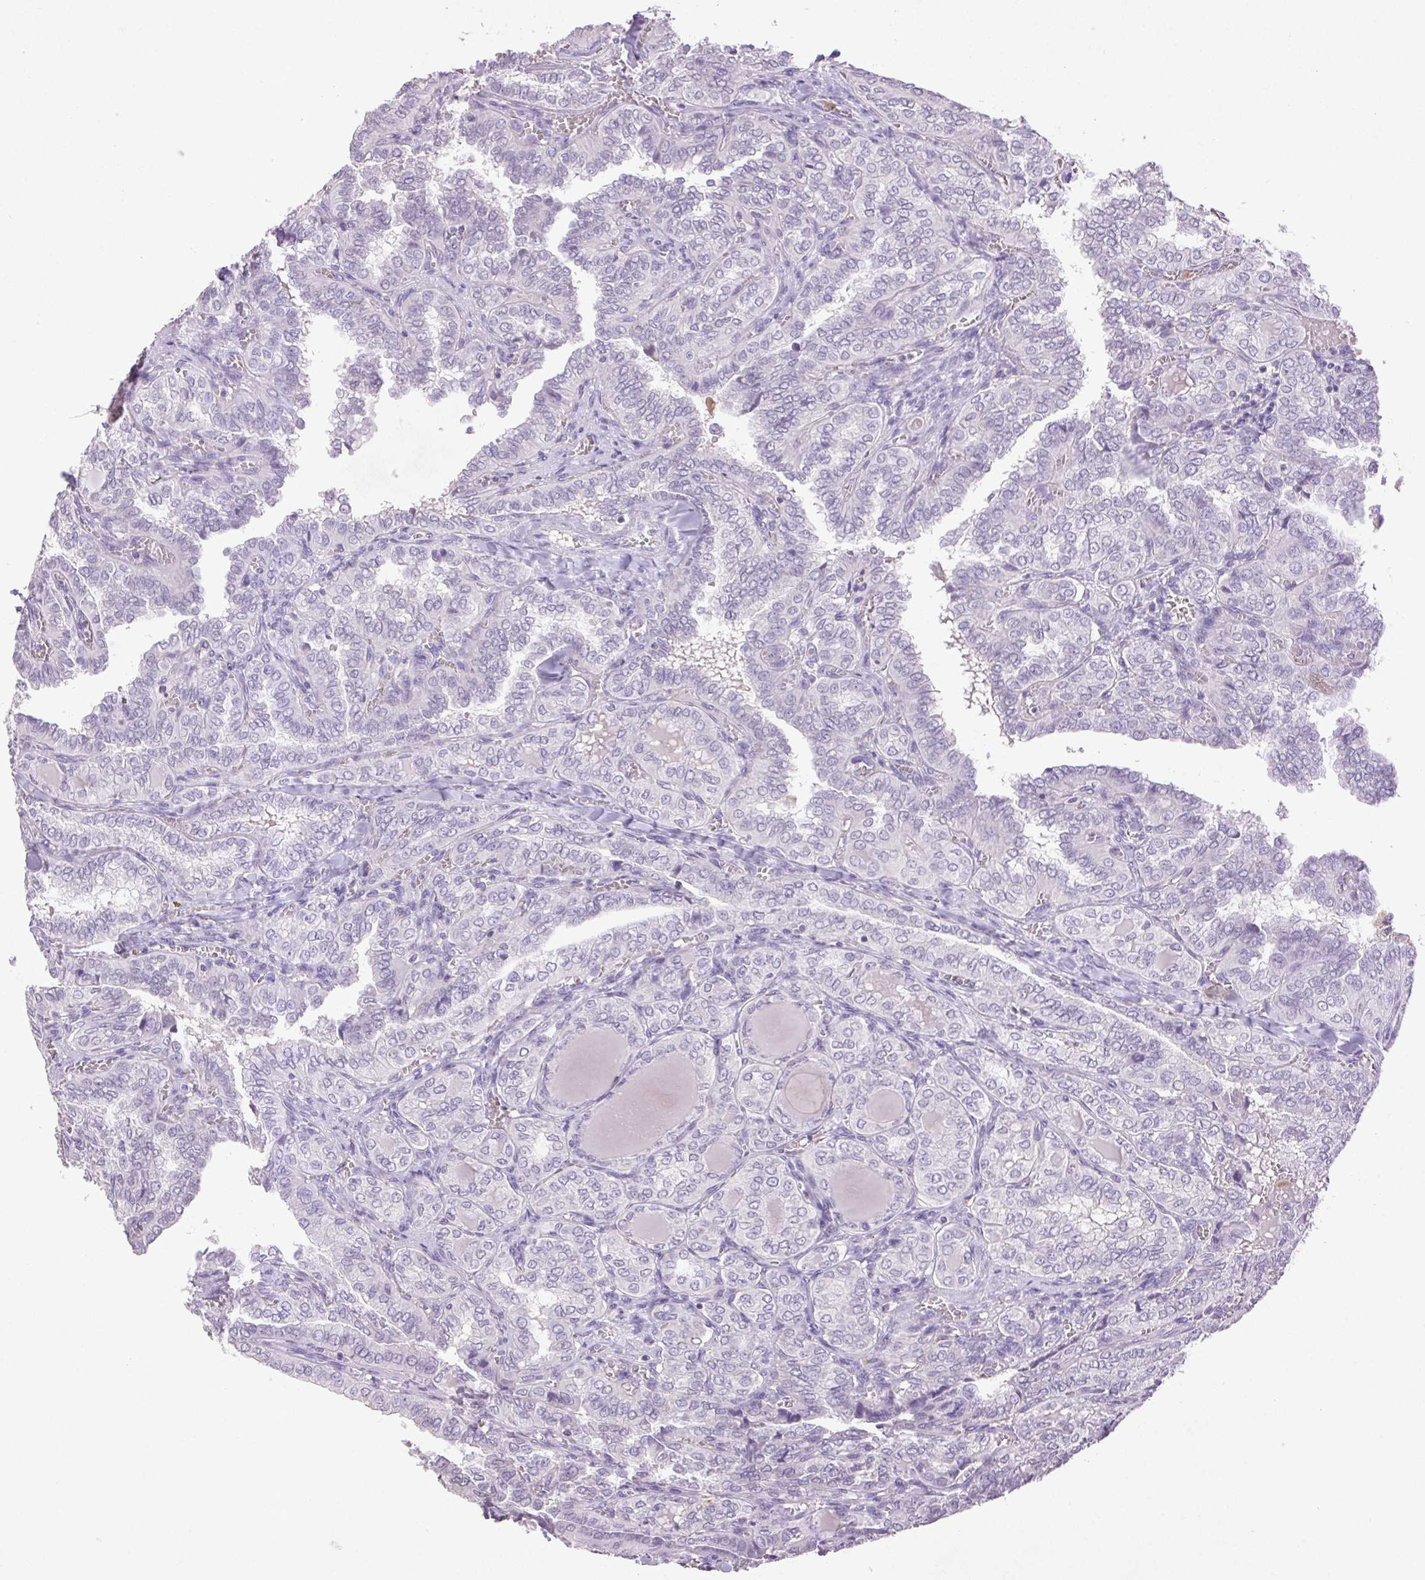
{"staining": {"intensity": "negative", "quantity": "none", "location": "none"}, "tissue": "thyroid cancer", "cell_type": "Tumor cells", "image_type": "cancer", "snomed": [{"axis": "morphology", "description": "Papillary adenocarcinoma, NOS"}, {"axis": "topography", "description": "Thyroid gland"}], "caption": "The immunohistochemistry (IHC) histopathology image has no significant positivity in tumor cells of thyroid cancer (papillary adenocarcinoma) tissue. The staining was performed using DAB (3,3'-diaminobenzidine) to visualize the protein expression in brown, while the nuclei were stained in blue with hematoxylin (Magnification: 20x).", "gene": "FNDC7", "patient": {"sex": "female", "age": 41}}